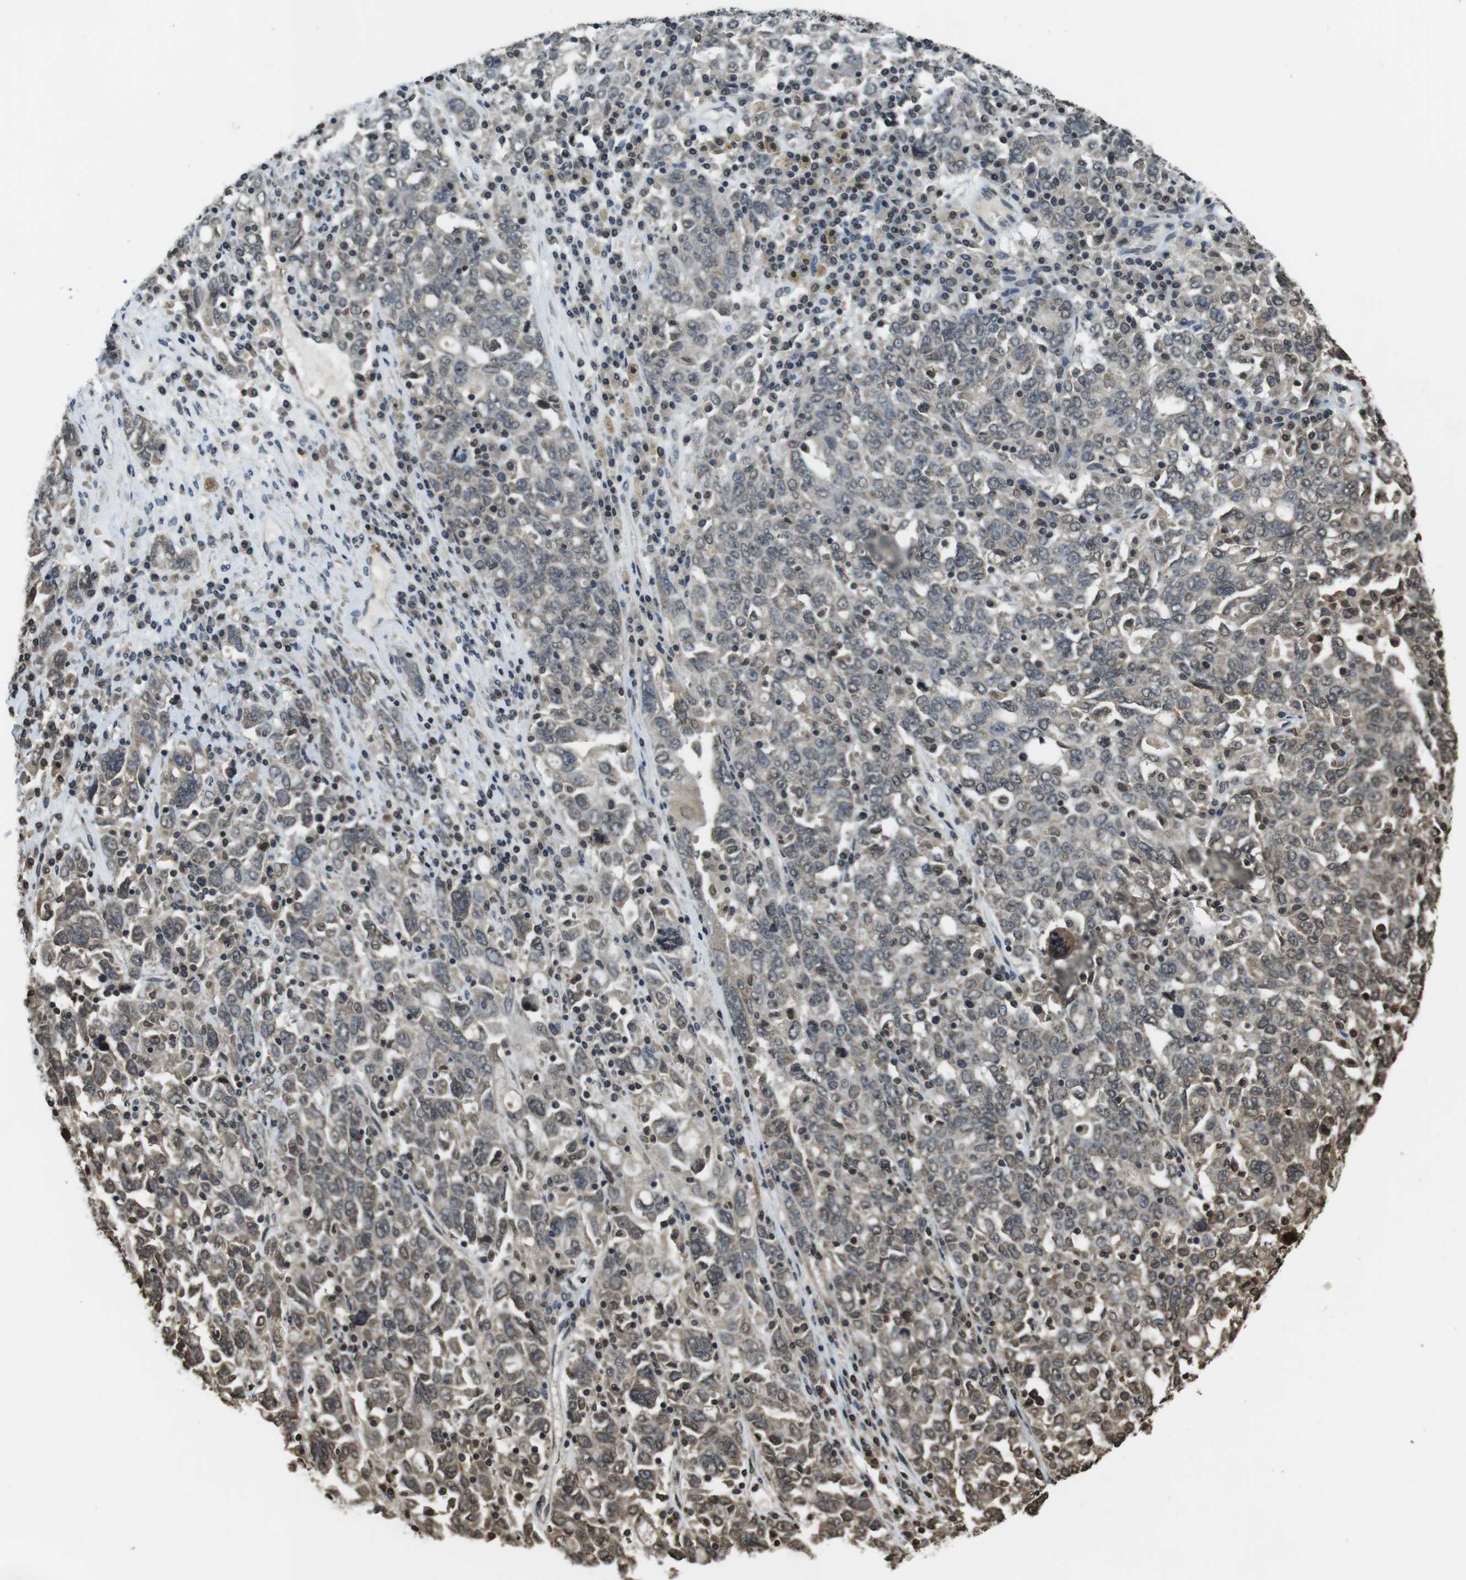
{"staining": {"intensity": "moderate", "quantity": "<25%", "location": "nuclear"}, "tissue": "ovarian cancer", "cell_type": "Tumor cells", "image_type": "cancer", "snomed": [{"axis": "morphology", "description": "Carcinoma, endometroid"}, {"axis": "topography", "description": "Ovary"}], "caption": "An immunohistochemistry micrograph of neoplastic tissue is shown. Protein staining in brown shows moderate nuclear positivity in ovarian endometroid carcinoma within tumor cells. The staining was performed using DAB (3,3'-diaminobenzidine) to visualize the protein expression in brown, while the nuclei were stained in blue with hematoxylin (Magnification: 20x).", "gene": "MAF", "patient": {"sex": "female", "age": 62}}